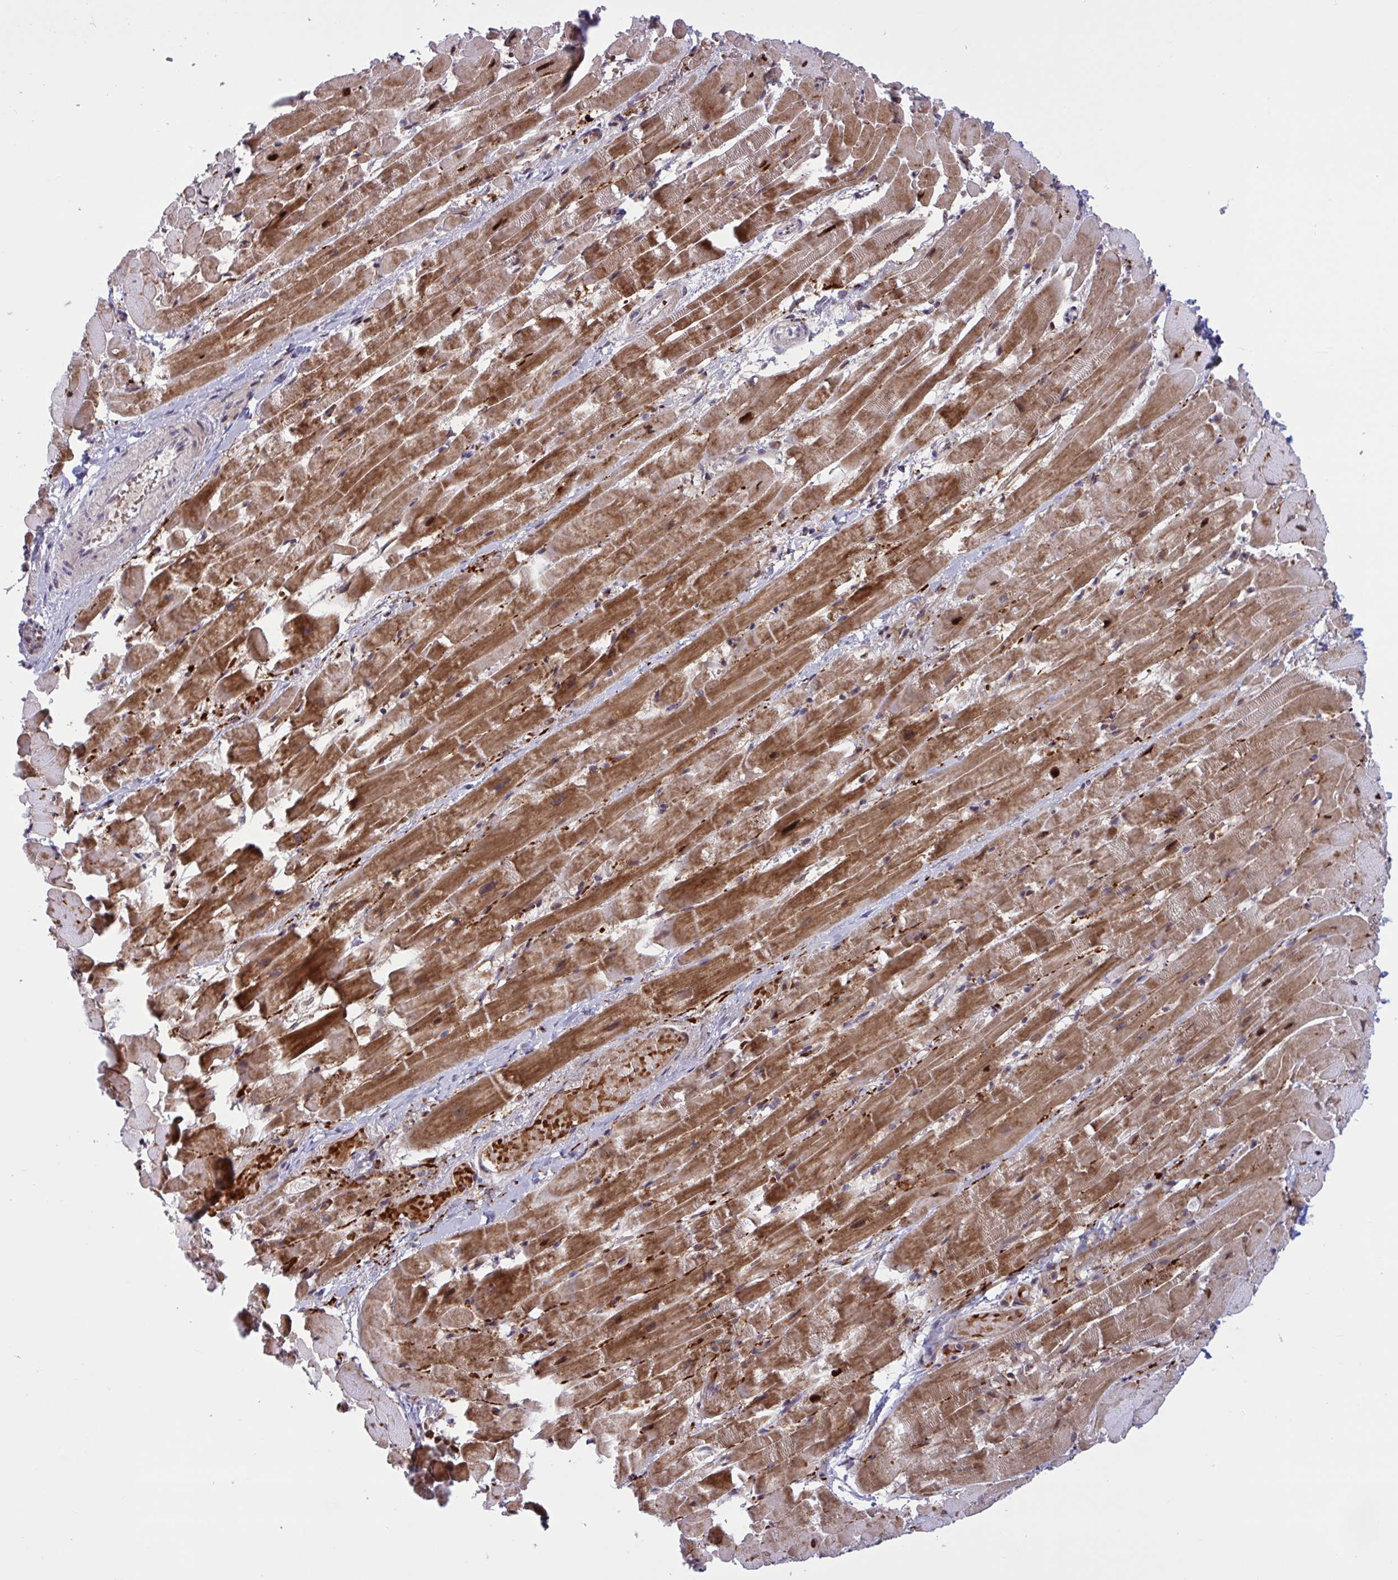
{"staining": {"intensity": "moderate", "quantity": "25%-75%", "location": "cytoplasmic/membranous"}, "tissue": "heart muscle", "cell_type": "Cardiomyocytes", "image_type": "normal", "snomed": [{"axis": "morphology", "description": "Normal tissue, NOS"}, {"axis": "topography", "description": "Heart"}], "caption": "An IHC photomicrograph of normal tissue is shown. Protein staining in brown labels moderate cytoplasmic/membranous positivity in heart muscle within cardiomyocytes. The protein of interest is stained brown, and the nuclei are stained in blue (DAB (3,3'-diaminobenzidine) IHC with brightfield microscopy, high magnification).", "gene": "ZNF414", "patient": {"sex": "male", "age": 37}}